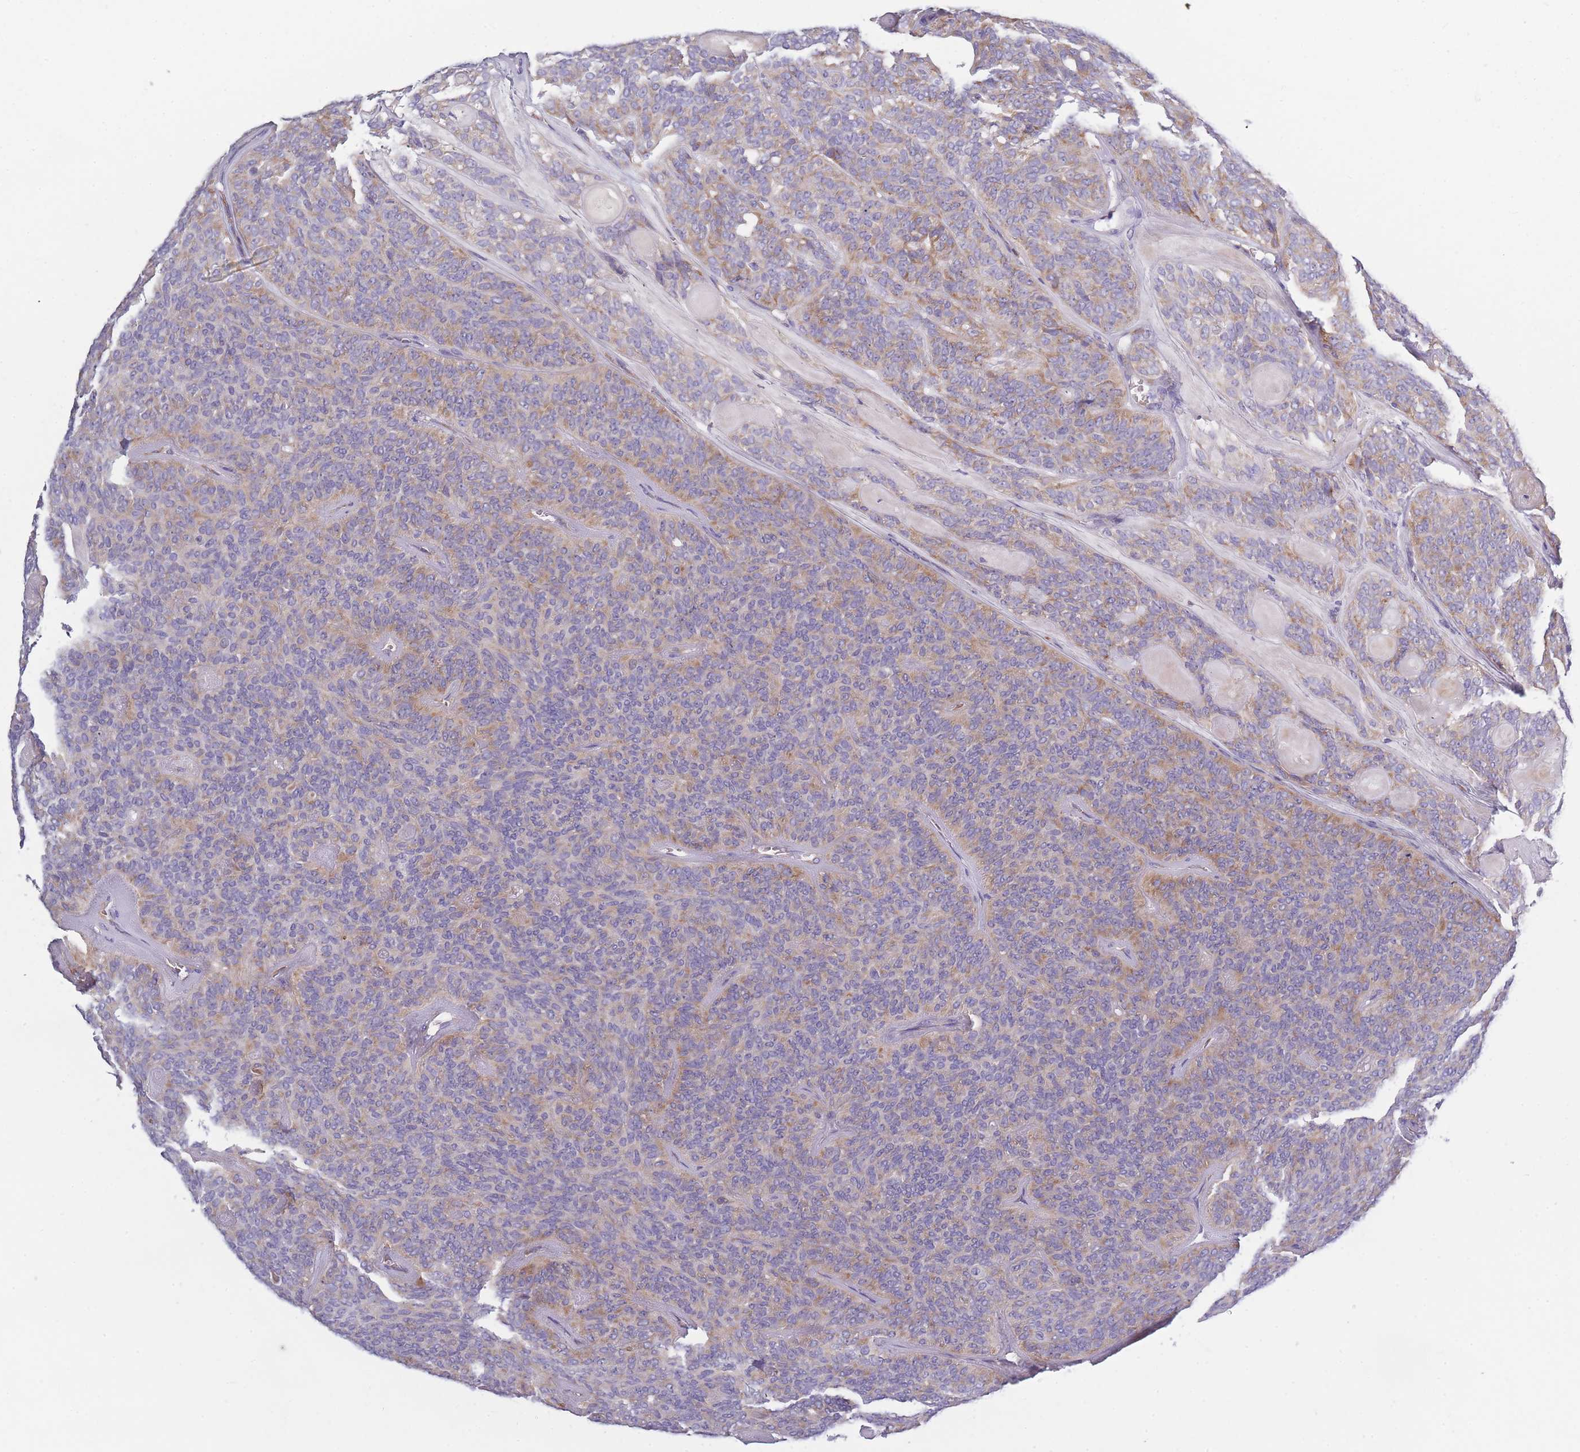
{"staining": {"intensity": "weak", "quantity": "25%-75%", "location": "cytoplasmic/membranous"}, "tissue": "head and neck cancer", "cell_type": "Tumor cells", "image_type": "cancer", "snomed": [{"axis": "morphology", "description": "Adenocarcinoma, NOS"}, {"axis": "topography", "description": "Head-Neck"}], "caption": "Immunohistochemistry of head and neck adenocarcinoma demonstrates low levels of weak cytoplasmic/membranous expression in approximately 25%-75% of tumor cells.", "gene": "NDUFAF6", "patient": {"sex": "male", "age": 66}}